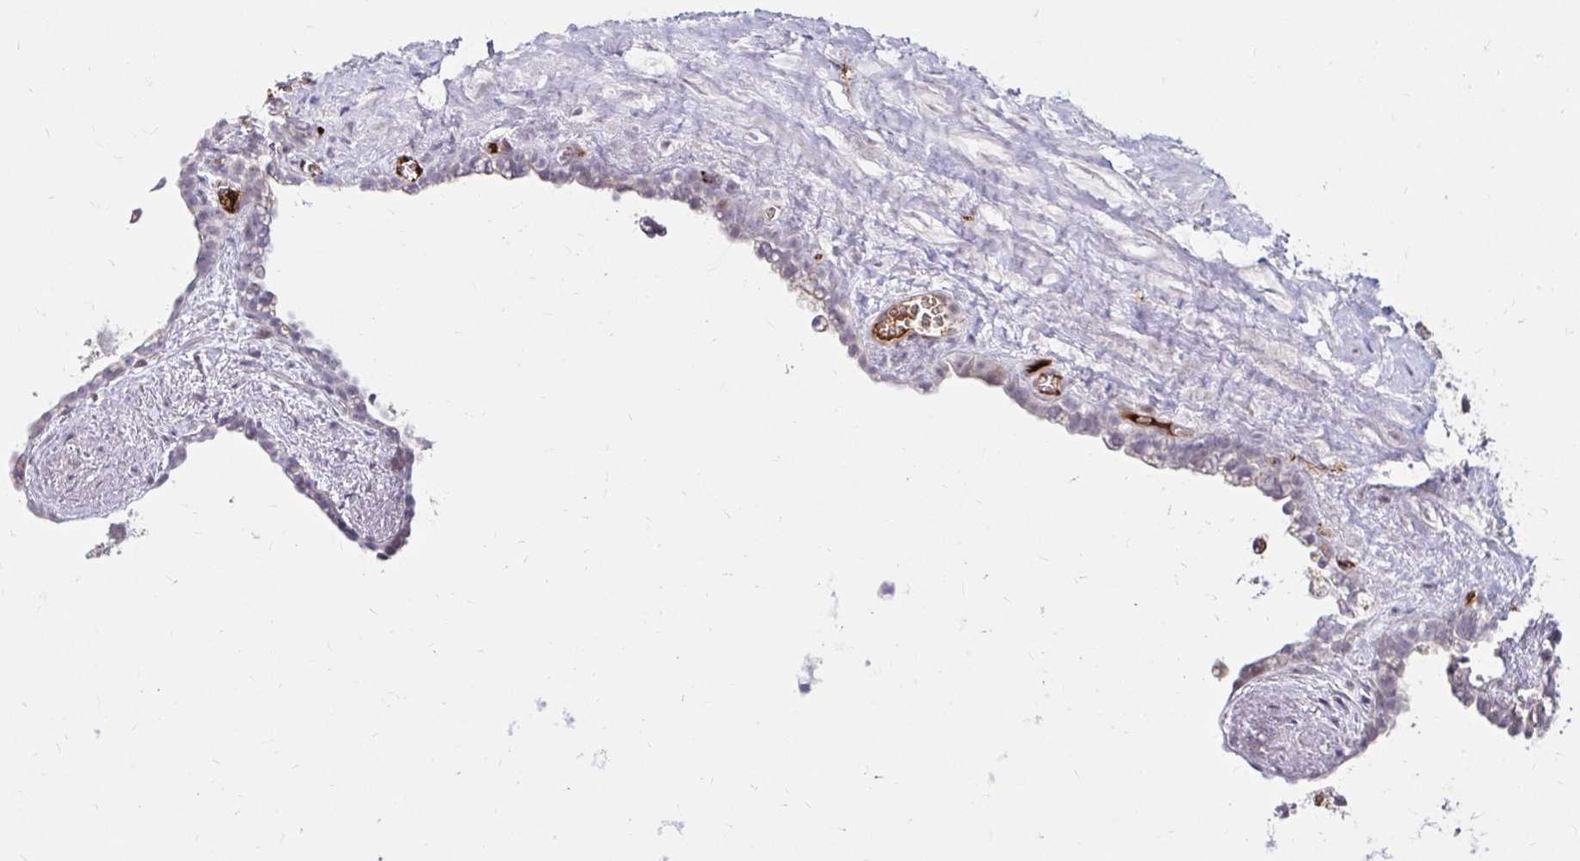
{"staining": {"intensity": "negative", "quantity": "none", "location": "none"}, "tissue": "seminal vesicle", "cell_type": "Glandular cells", "image_type": "normal", "snomed": [{"axis": "morphology", "description": "Normal tissue, NOS"}, {"axis": "topography", "description": "Seminal veicle"}], "caption": "This micrograph is of benign seminal vesicle stained with IHC to label a protein in brown with the nuclei are counter-stained blue. There is no expression in glandular cells.", "gene": "GUCY1A1", "patient": {"sex": "male", "age": 76}}